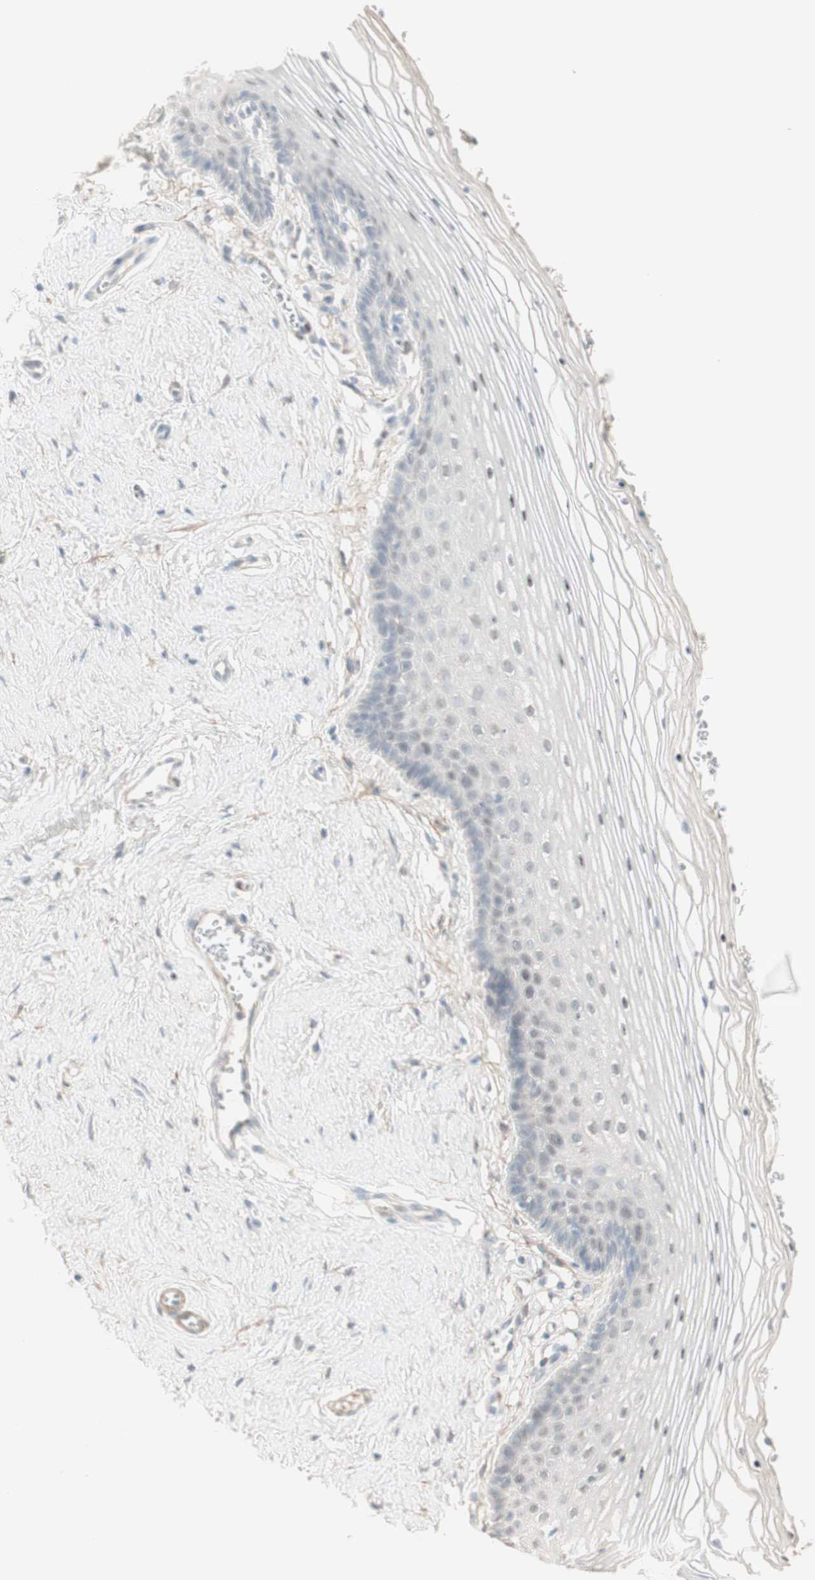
{"staining": {"intensity": "negative", "quantity": "none", "location": "none"}, "tissue": "vagina", "cell_type": "Squamous epithelial cells", "image_type": "normal", "snomed": [{"axis": "morphology", "description": "Normal tissue, NOS"}, {"axis": "topography", "description": "Vagina"}], "caption": "Photomicrograph shows no significant protein staining in squamous epithelial cells of unremarkable vagina.", "gene": "MUC3A", "patient": {"sex": "female", "age": 32}}